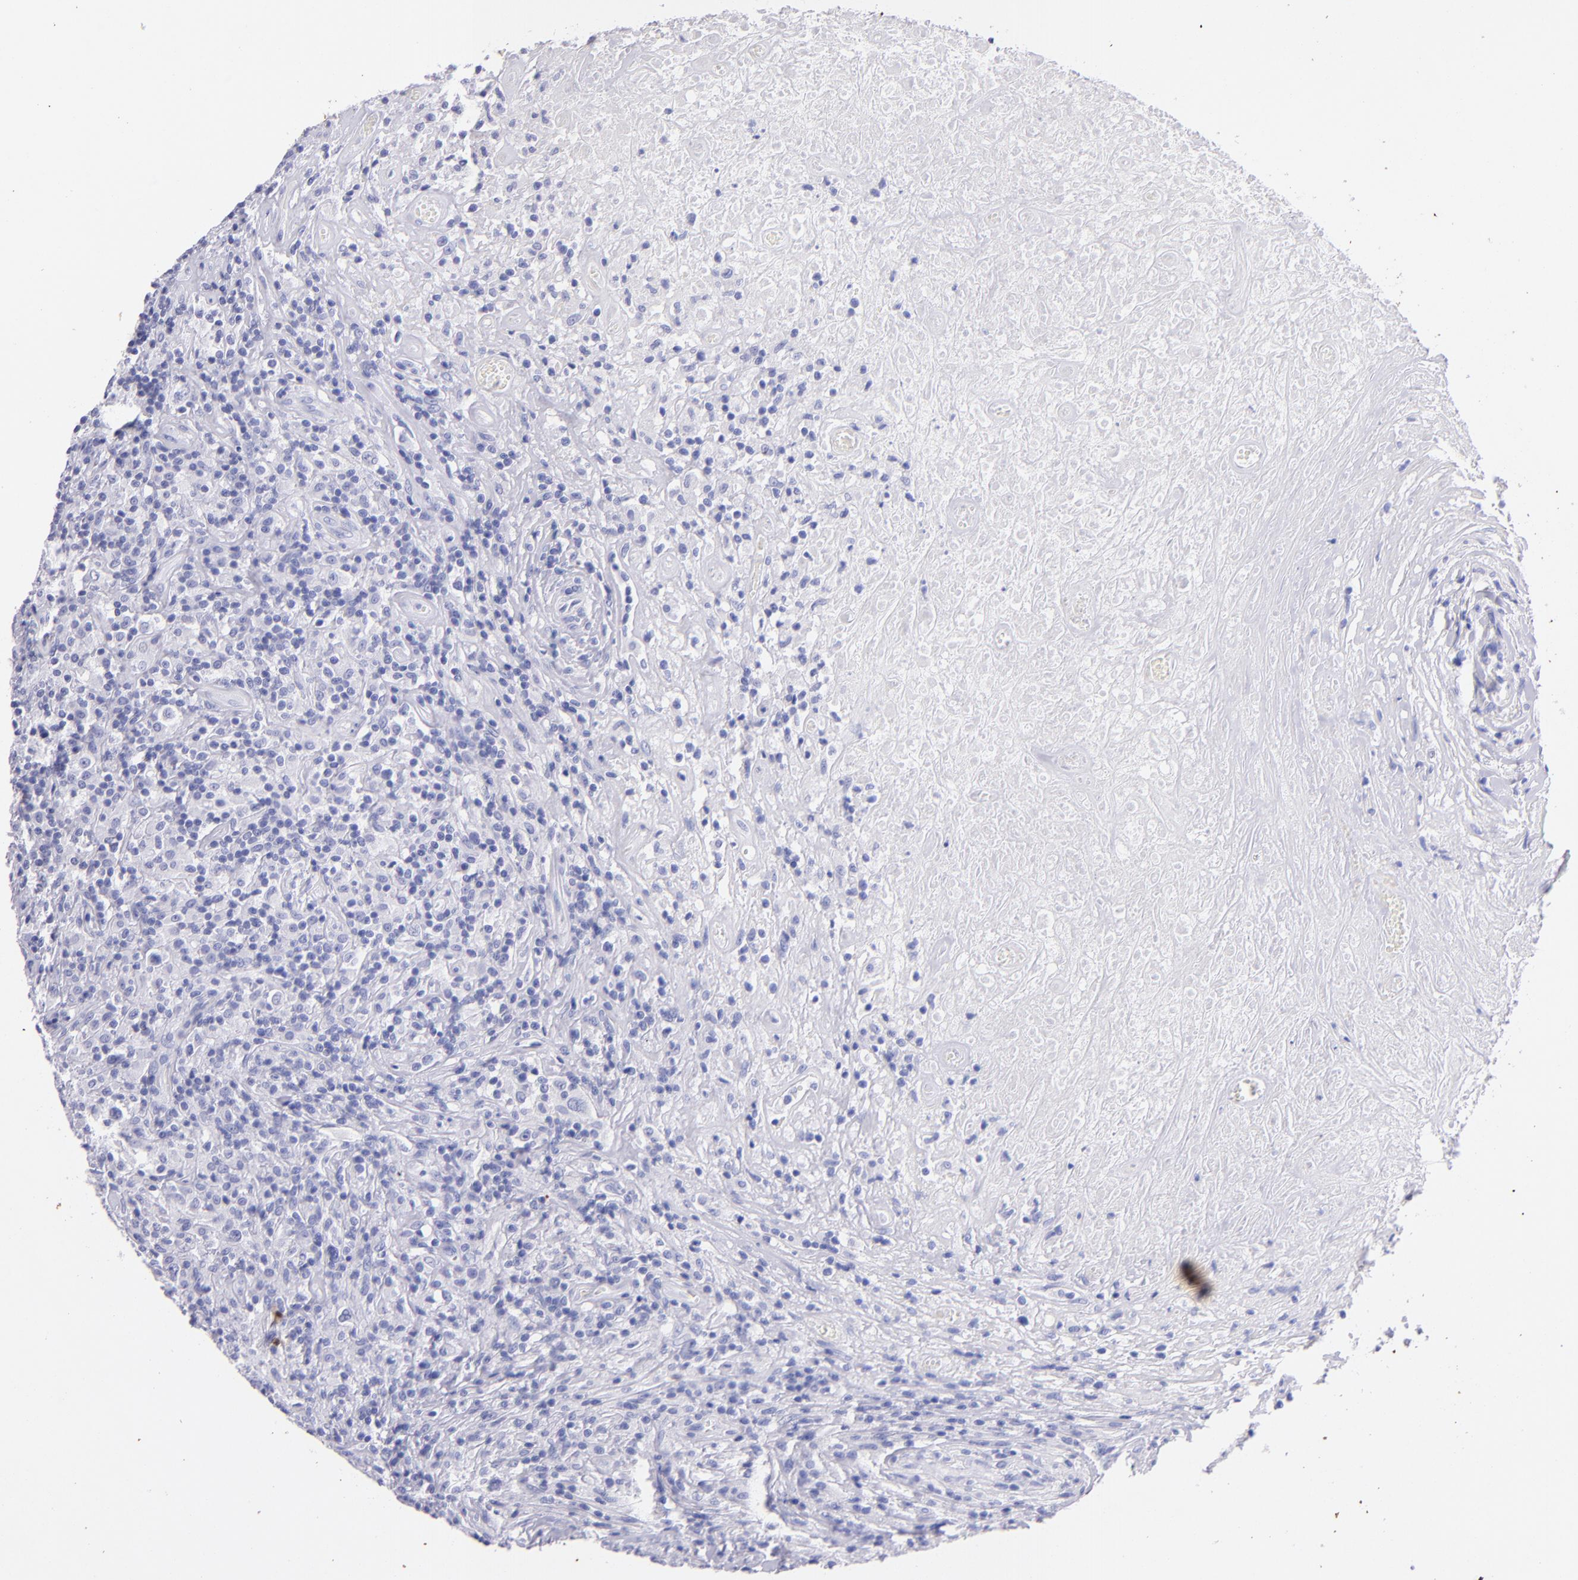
{"staining": {"intensity": "negative", "quantity": "none", "location": "none"}, "tissue": "lymphoma", "cell_type": "Tumor cells", "image_type": "cancer", "snomed": [{"axis": "morphology", "description": "Hodgkin's disease, NOS"}, {"axis": "topography", "description": "Lymph node"}], "caption": "Tumor cells show no significant protein staining in lymphoma. Brightfield microscopy of immunohistochemistry (IHC) stained with DAB (3,3'-diaminobenzidine) (brown) and hematoxylin (blue), captured at high magnification.", "gene": "UCHL1", "patient": {"sex": "male", "age": 46}}